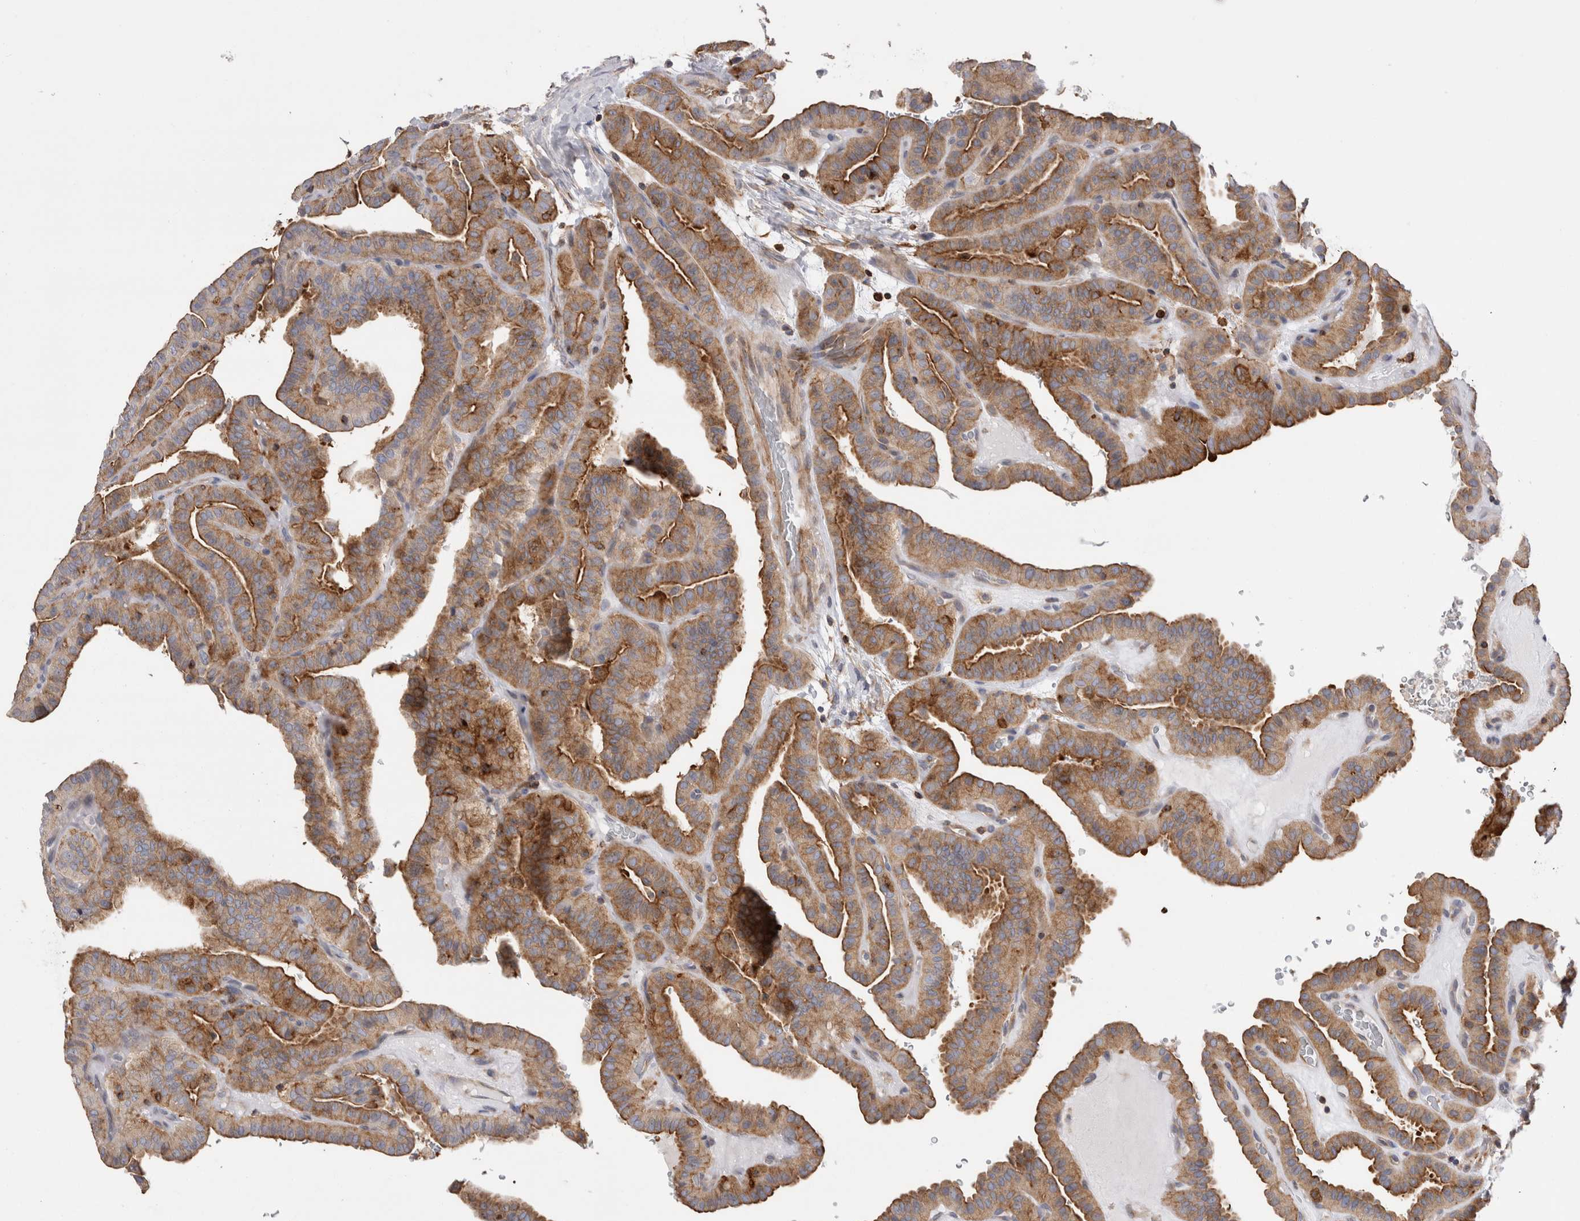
{"staining": {"intensity": "moderate", "quantity": ">75%", "location": "cytoplasmic/membranous"}, "tissue": "thyroid cancer", "cell_type": "Tumor cells", "image_type": "cancer", "snomed": [{"axis": "morphology", "description": "Papillary adenocarcinoma, NOS"}, {"axis": "topography", "description": "Thyroid gland"}], "caption": "Thyroid cancer stained with a protein marker shows moderate staining in tumor cells.", "gene": "RAB11FIP1", "patient": {"sex": "male", "age": 77}}